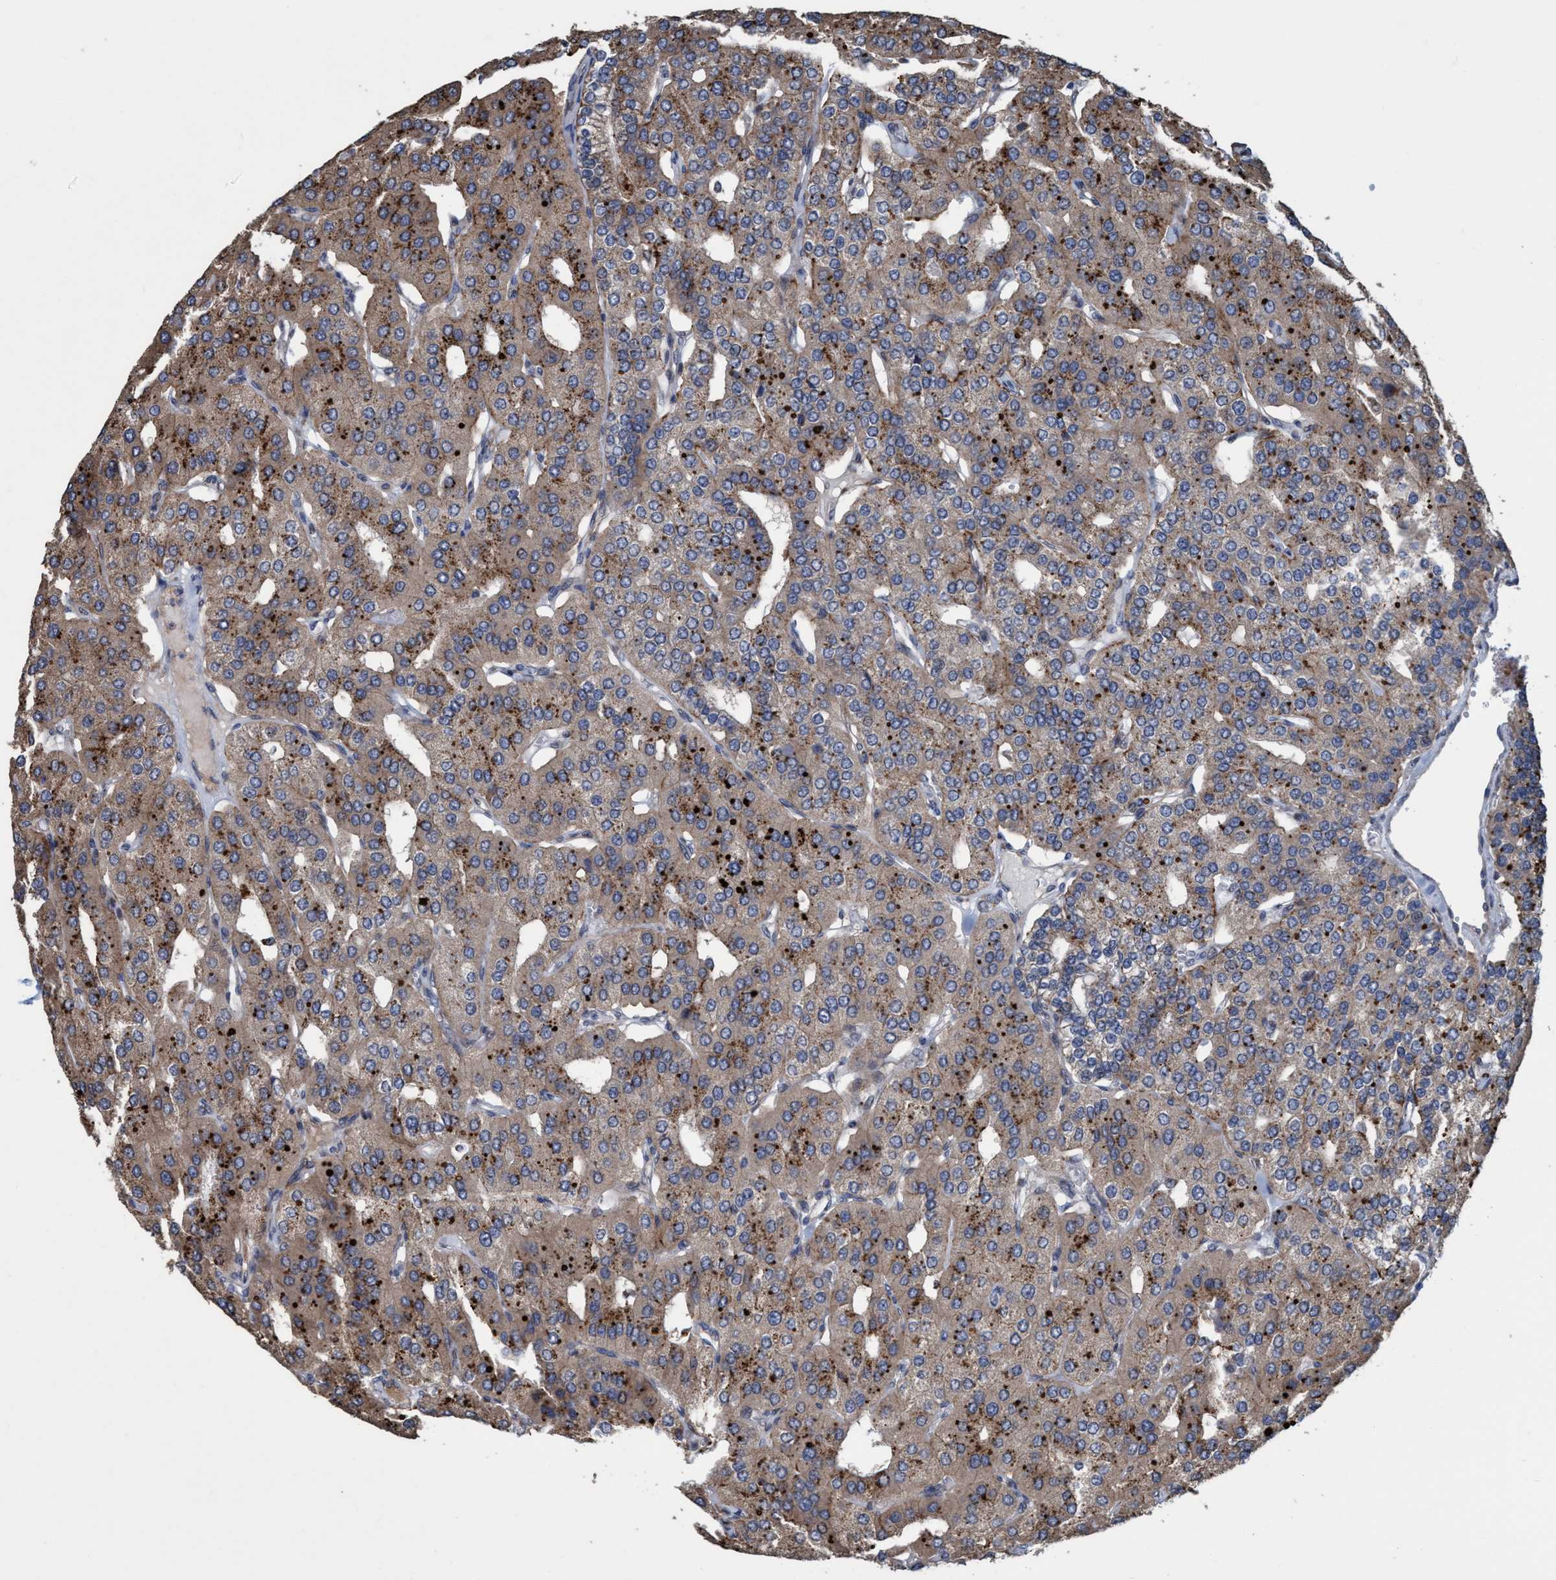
{"staining": {"intensity": "moderate", "quantity": ">75%", "location": "cytoplasmic/membranous"}, "tissue": "parathyroid gland", "cell_type": "Glandular cells", "image_type": "normal", "snomed": [{"axis": "morphology", "description": "Normal tissue, NOS"}, {"axis": "morphology", "description": "Adenoma, NOS"}, {"axis": "topography", "description": "Parathyroid gland"}], "caption": "Immunohistochemistry (IHC) staining of unremarkable parathyroid gland, which reveals medium levels of moderate cytoplasmic/membranous positivity in approximately >75% of glandular cells indicating moderate cytoplasmic/membranous protein staining. The staining was performed using DAB (3,3'-diaminobenzidine) (brown) for protein detection and nuclei were counterstained in hematoxylin (blue).", "gene": "BBS9", "patient": {"sex": "female", "age": 86}}